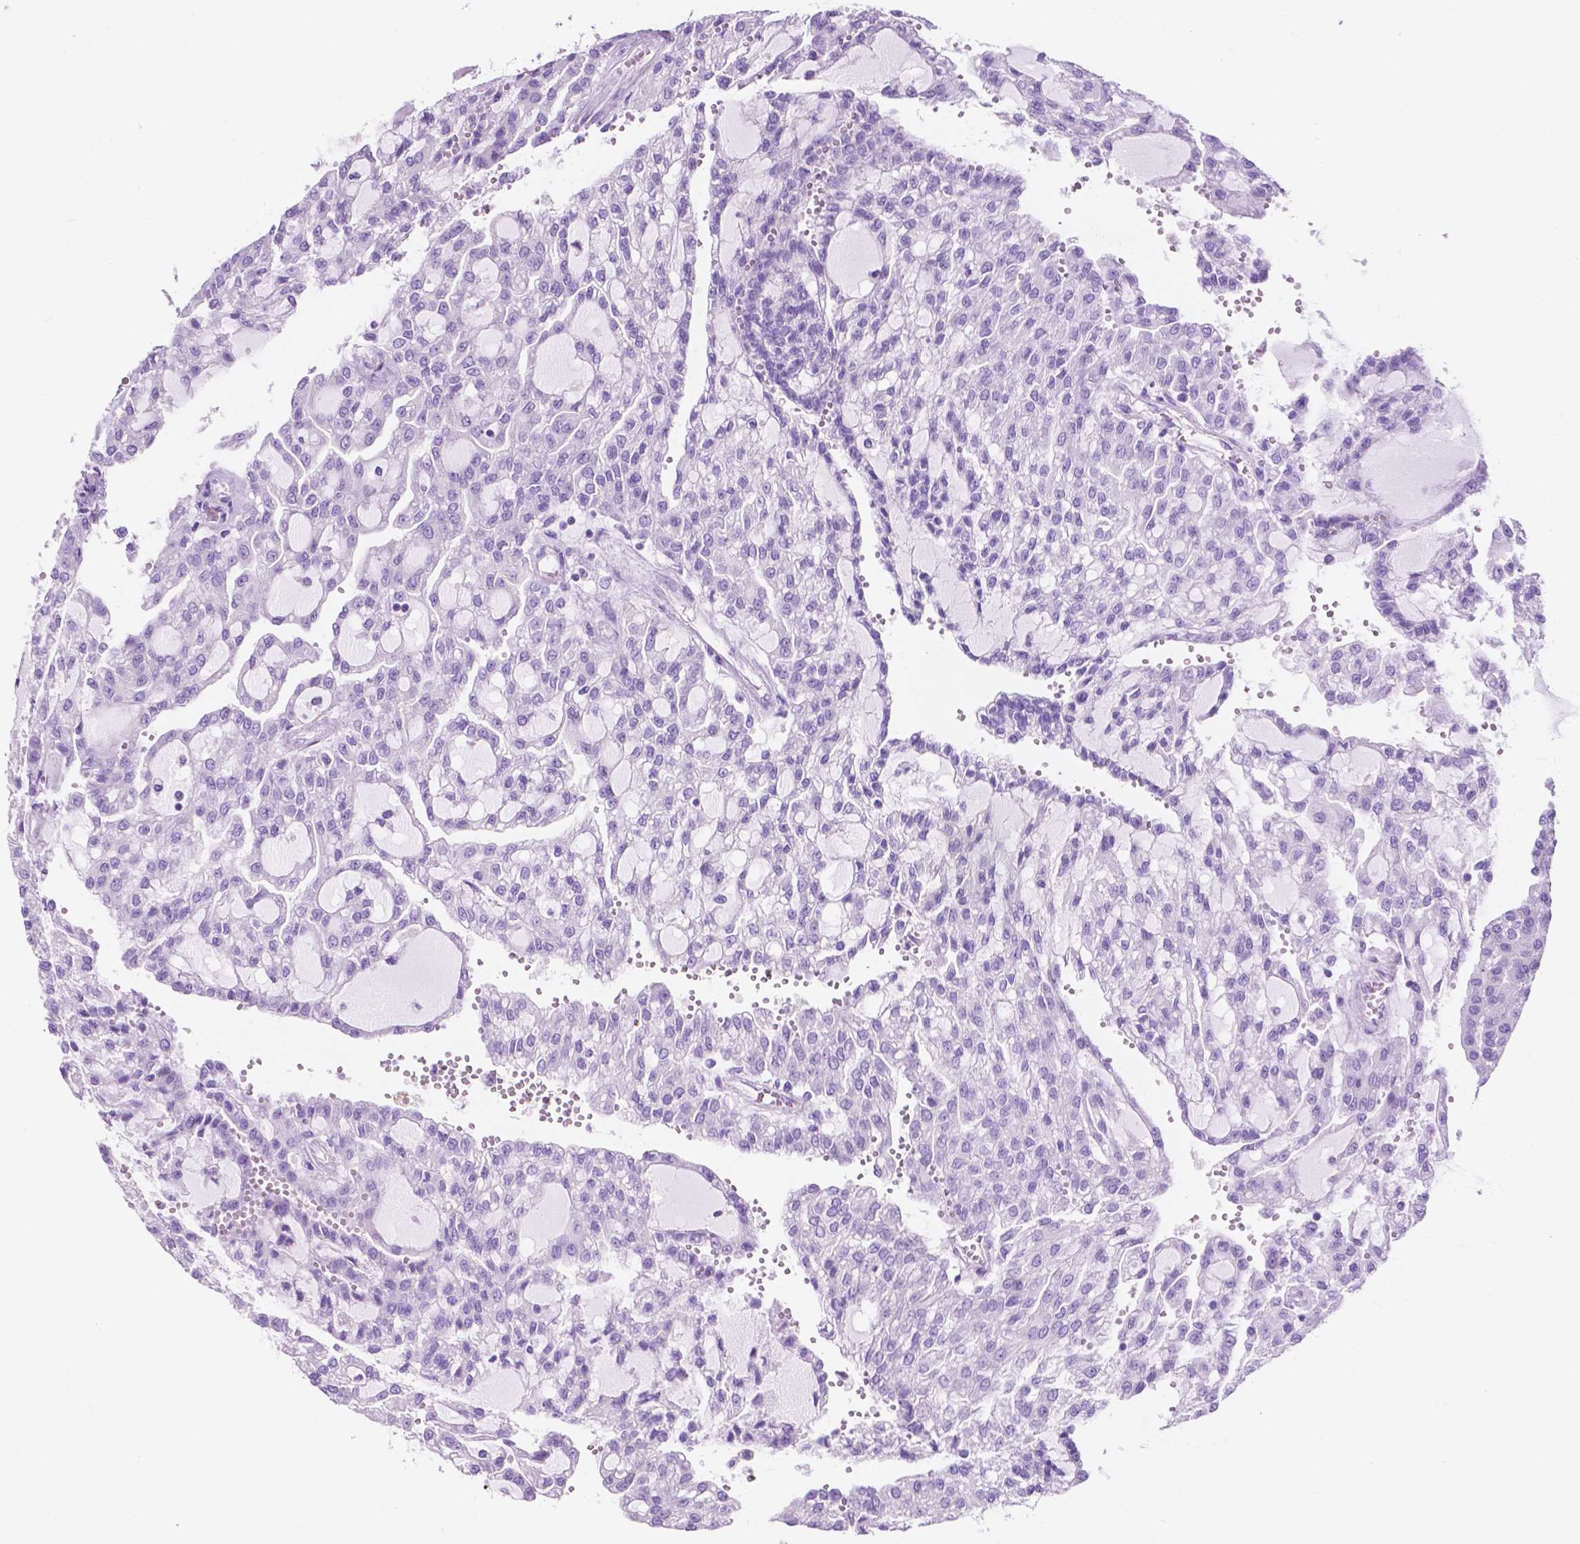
{"staining": {"intensity": "negative", "quantity": "none", "location": "none"}, "tissue": "renal cancer", "cell_type": "Tumor cells", "image_type": "cancer", "snomed": [{"axis": "morphology", "description": "Adenocarcinoma, NOS"}, {"axis": "topography", "description": "Kidney"}], "caption": "This is an immunohistochemistry micrograph of adenocarcinoma (renal). There is no positivity in tumor cells.", "gene": "IGFN1", "patient": {"sex": "male", "age": 63}}